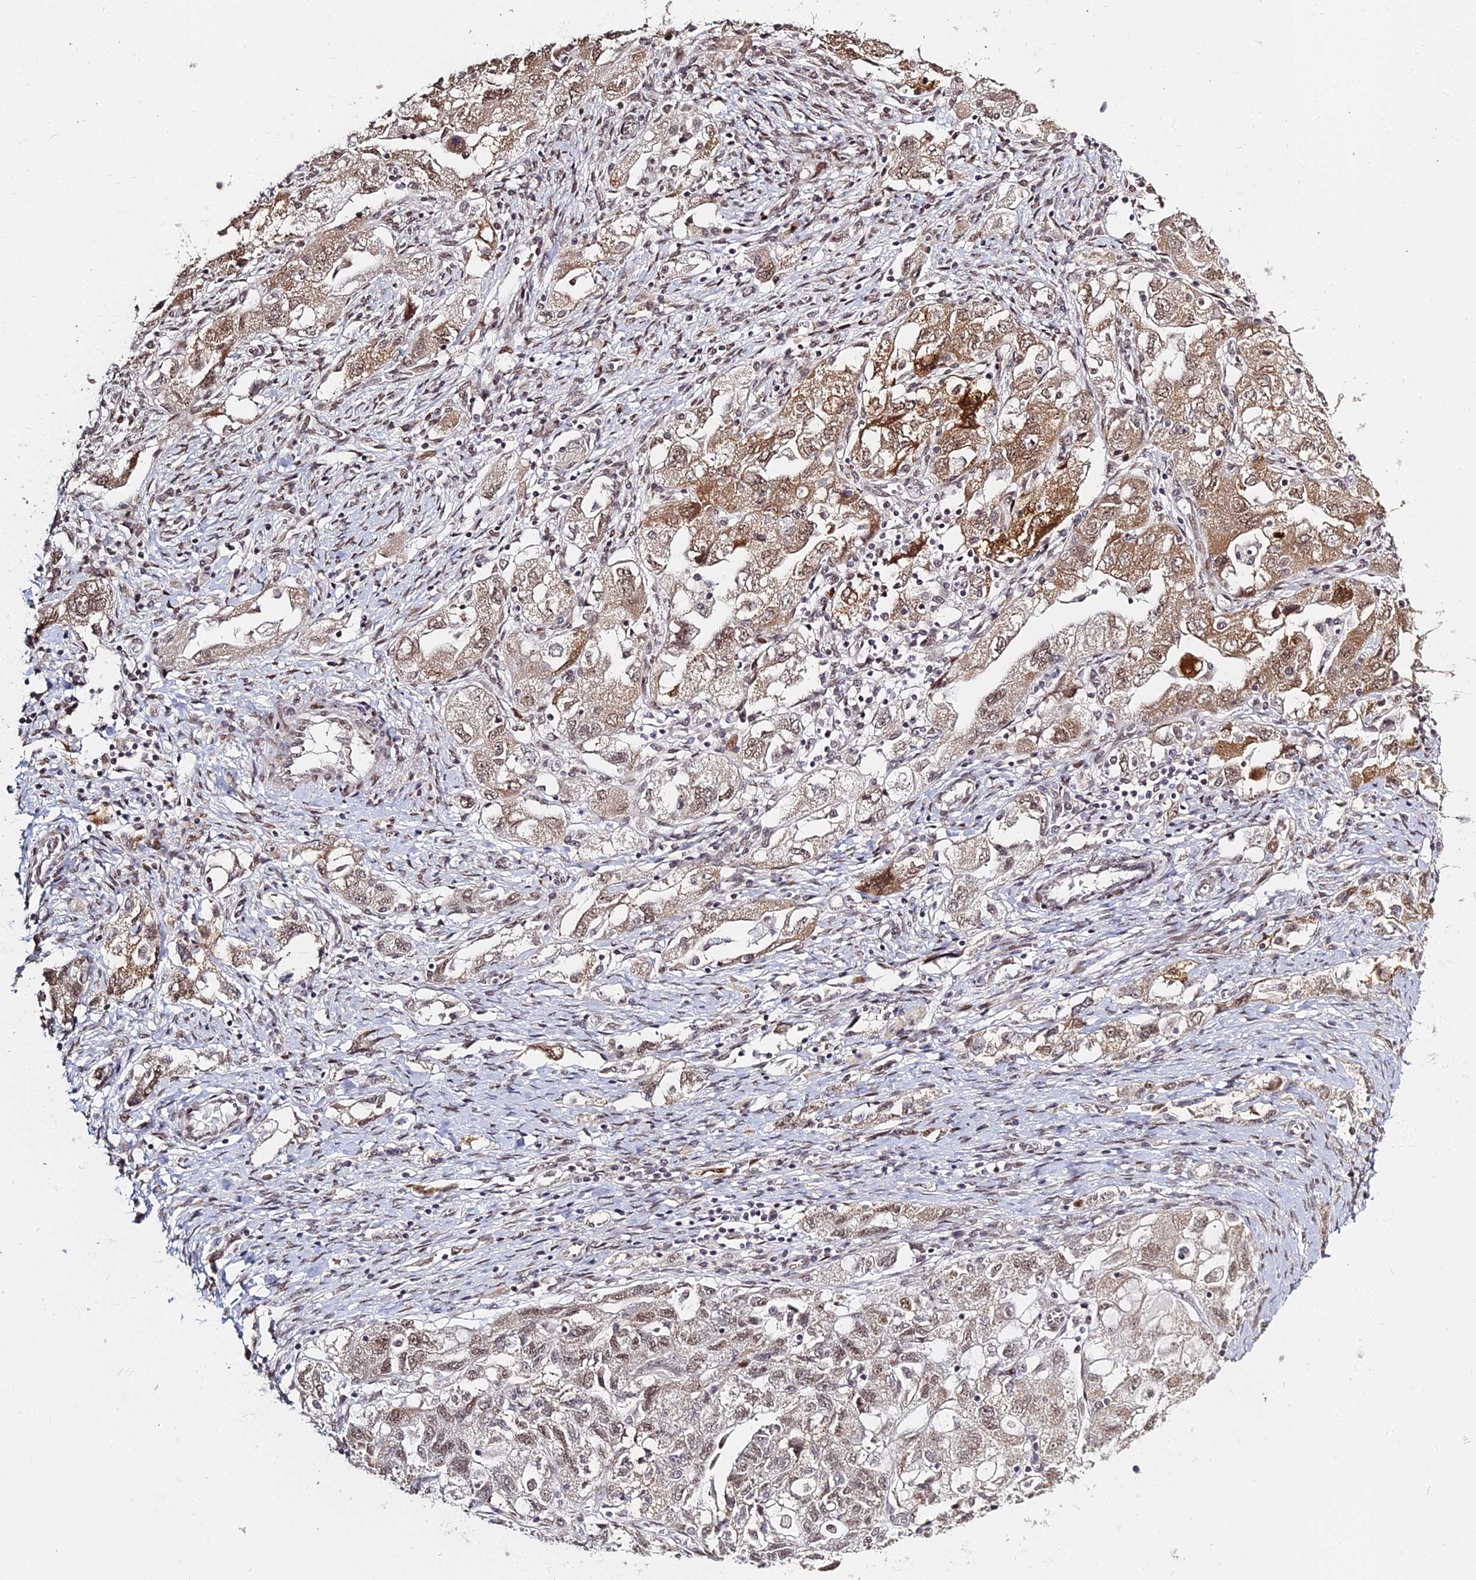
{"staining": {"intensity": "moderate", "quantity": ">75%", "location": "cytoplasmic/membranous,nuclear"}, "tissue": "ovarian cancer", "cell_type": "Tumor cells", "image_type": "cancer", "snomed": [{"axis": "morphology", "description": "Carcinoma, NOS"}, {"axis": "morphology", "description": "Cystadenocarcinoma, serous, NOS"}, {"axis": "topography", "description": "Ovary"}], "caption": "A histopathology image showing moderate cytoplasmic/membranous and nuclear positivity in about >75% of tumor cells in carcinoma (ovarian), as visualized by brown immunohistochemical staining.", "gene": "ABCA2", "patient": {"sex": "female", "age": 69}}